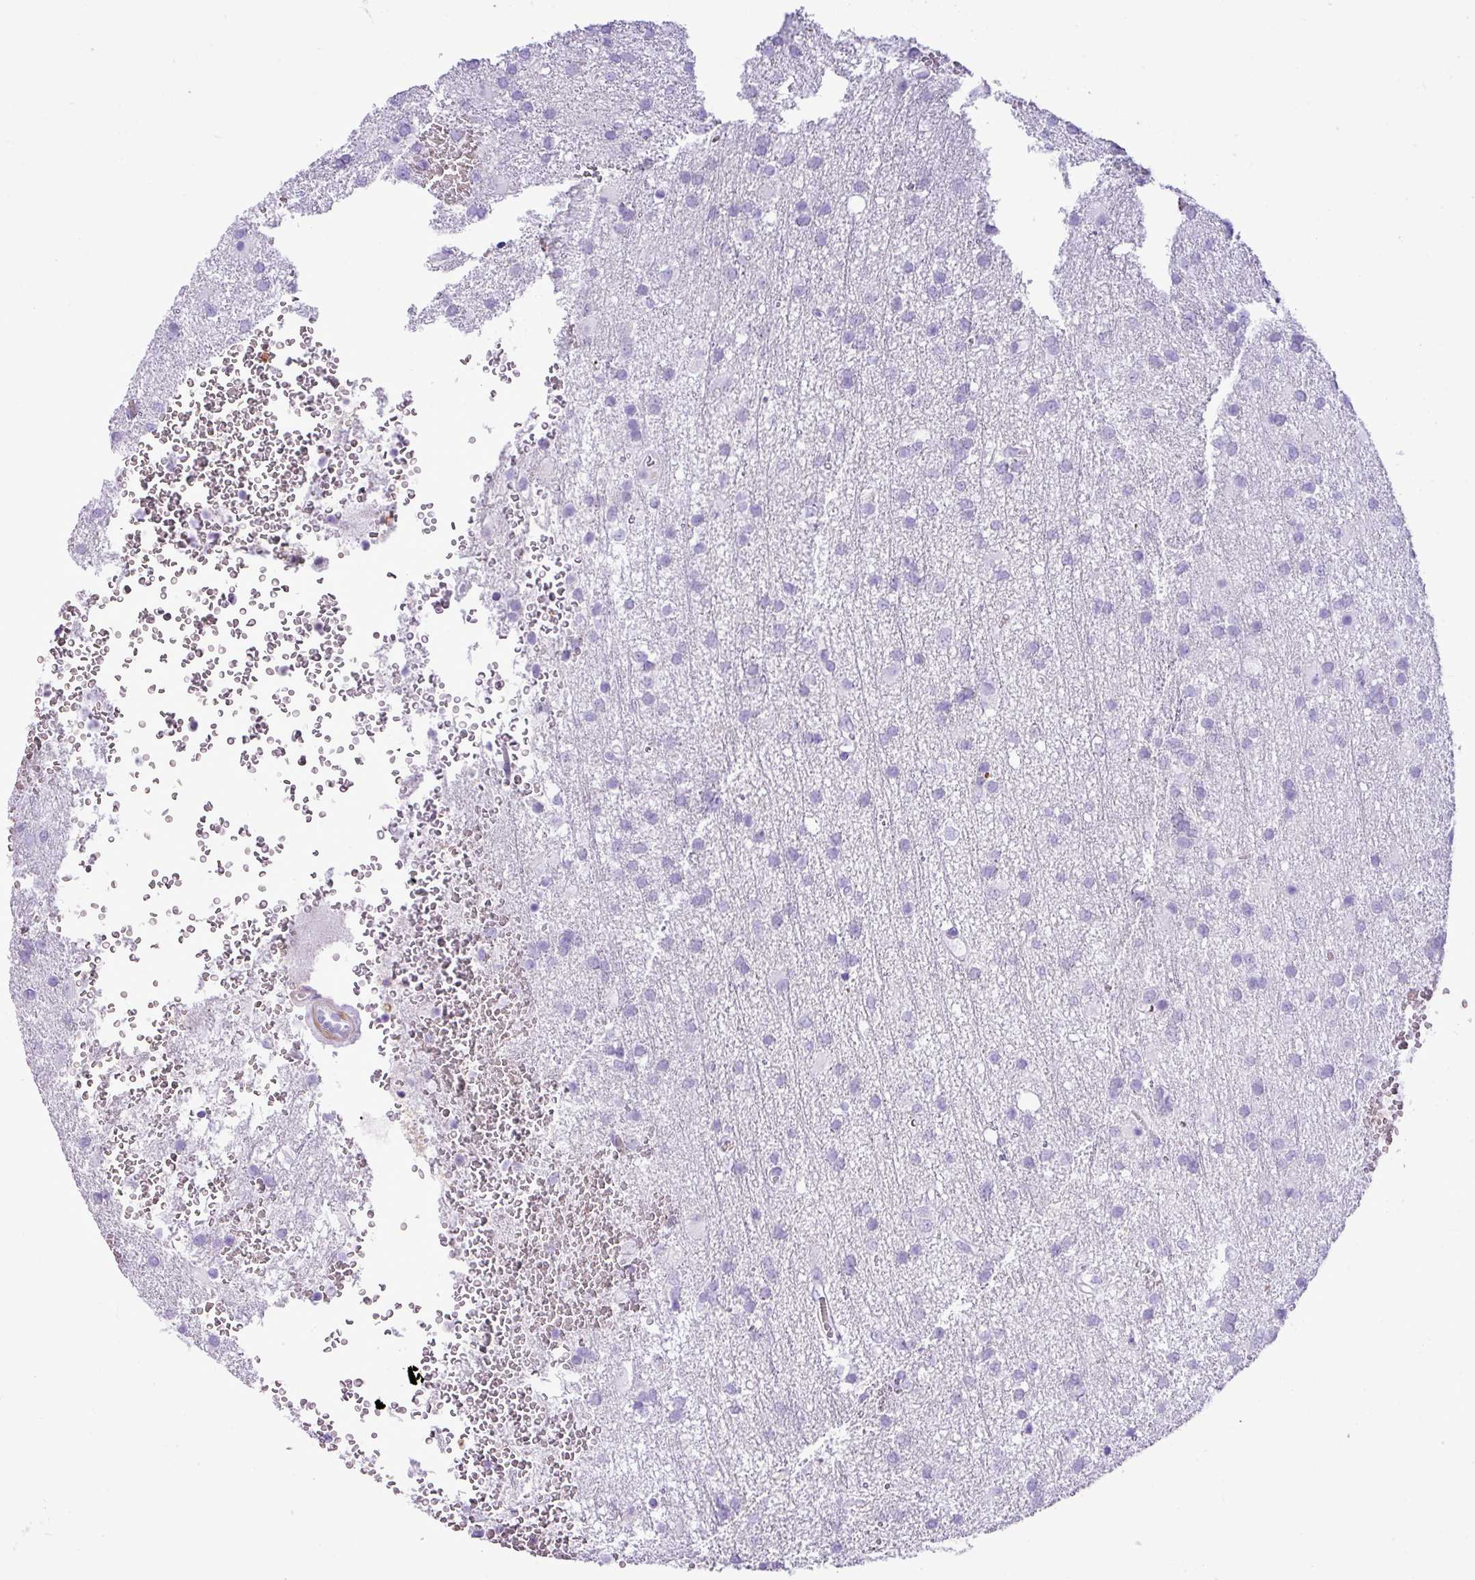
{"staining": {"intensity": "negative", "quantity": "none", "location": "none"}, "tissue": "glioma", "cell_type": "Tumor cells", "image_type": "cancer", "snomed": [{"axis": "morphology", "description": "Glioma, malignant, High grade"}, {"axis": "topography", "description": "Brain"}], "caption": "Tumor cells show no significant protein expression in glioma.", "gene": "ZSCAN5A", "patient": {"sex": "female", "age": 74}}